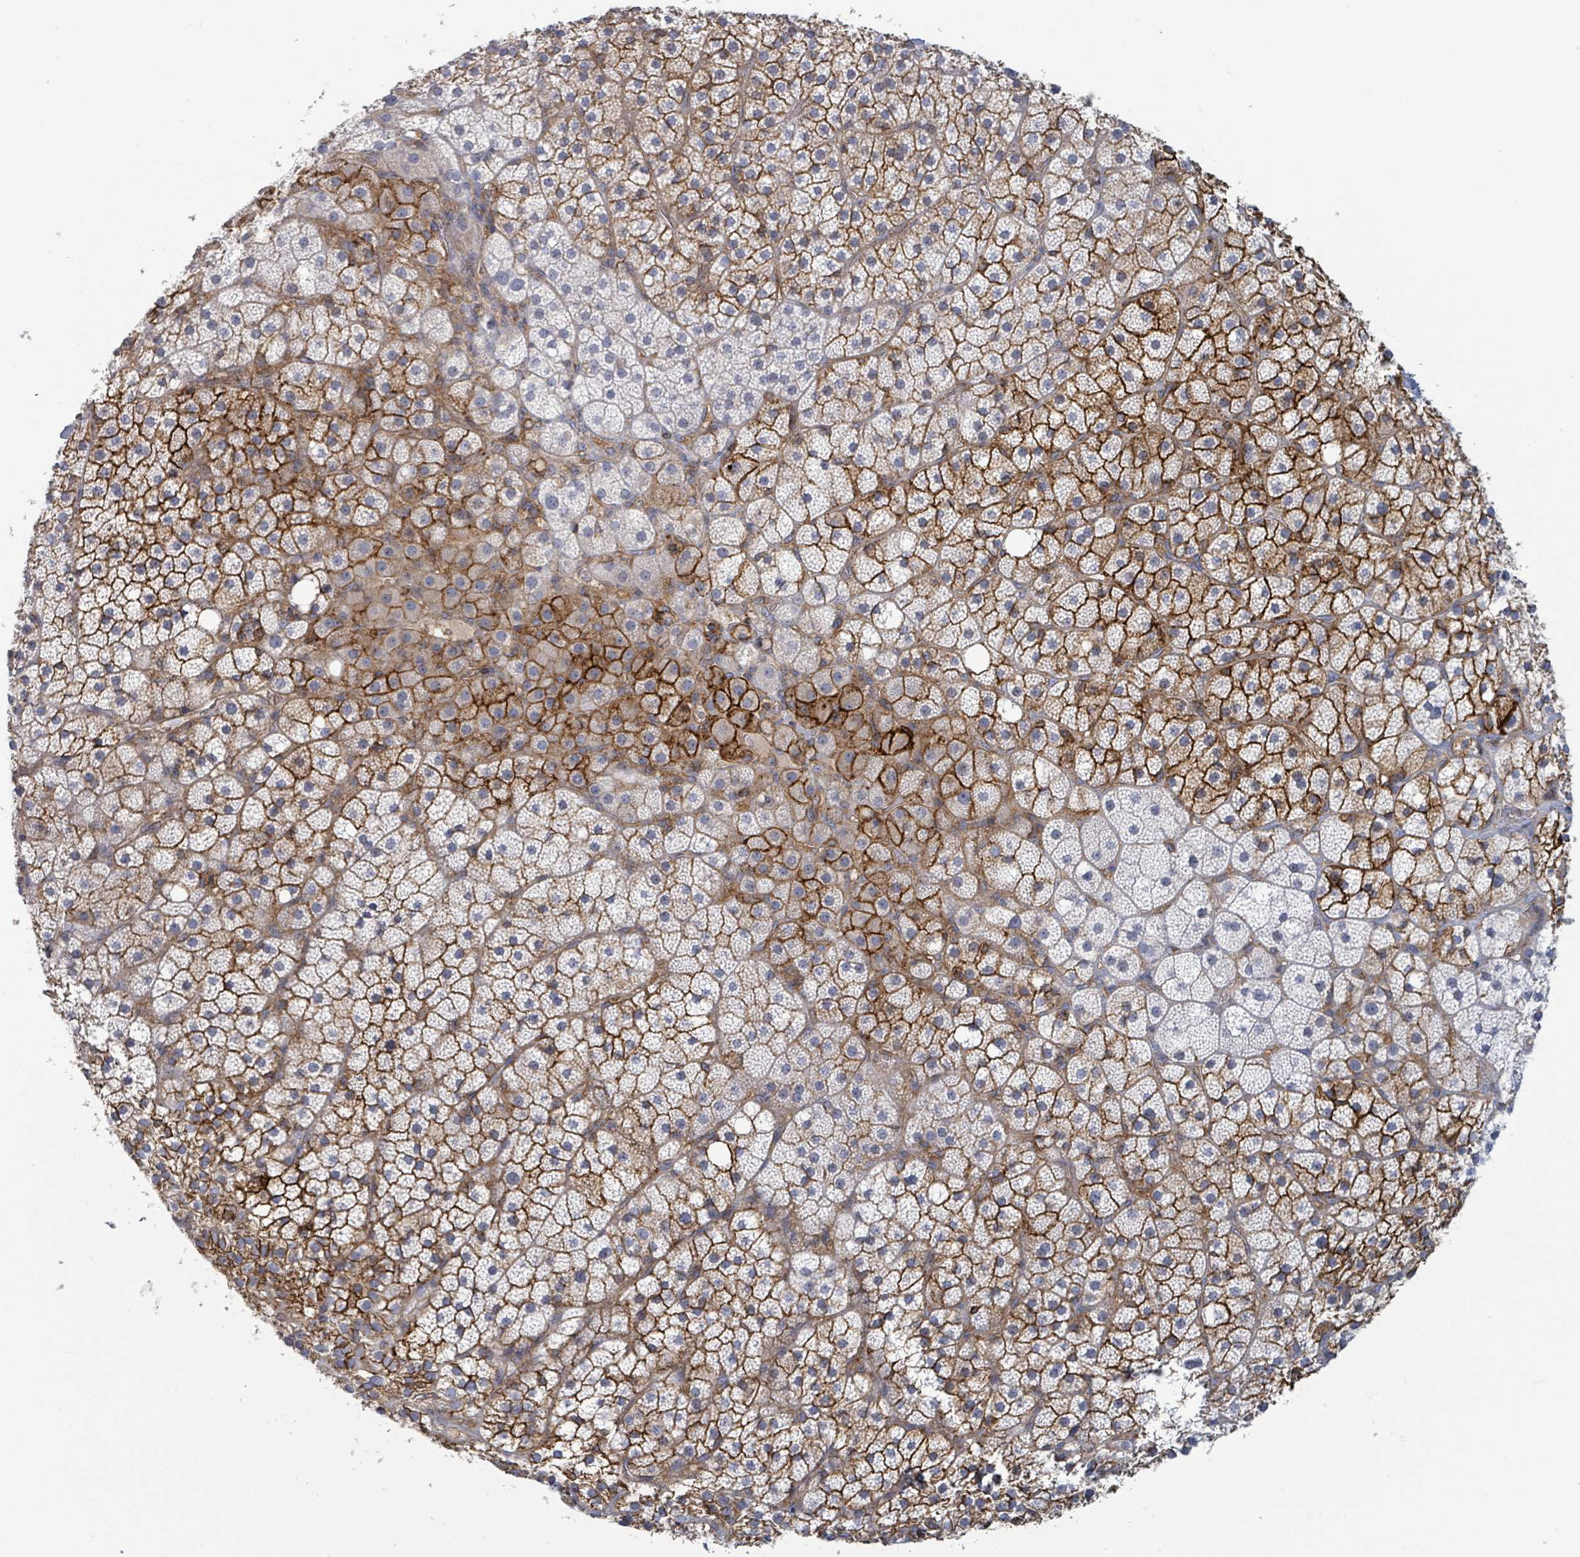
{"staining": {"intensity": "strong", "quantity": ">75%", "location": "cytoplasmic/membranous"}, "tissue": "adrenal gland", "cell_type": "Glandular cells", "image_type": "normal", "snomed": [{"axis": "morphology", "description": "Normal tissue, NOS"}, {"axis": "topography", "description": "Adrenal gland"}], "caption": "Adrenal gland stained for a protein (brown) exhibits strong cytoplasmic/membranous positive staining in about >75% of glandular cells.", "gene": "TNFRSF14", "patient": {"sex": "male", "age": 53}}